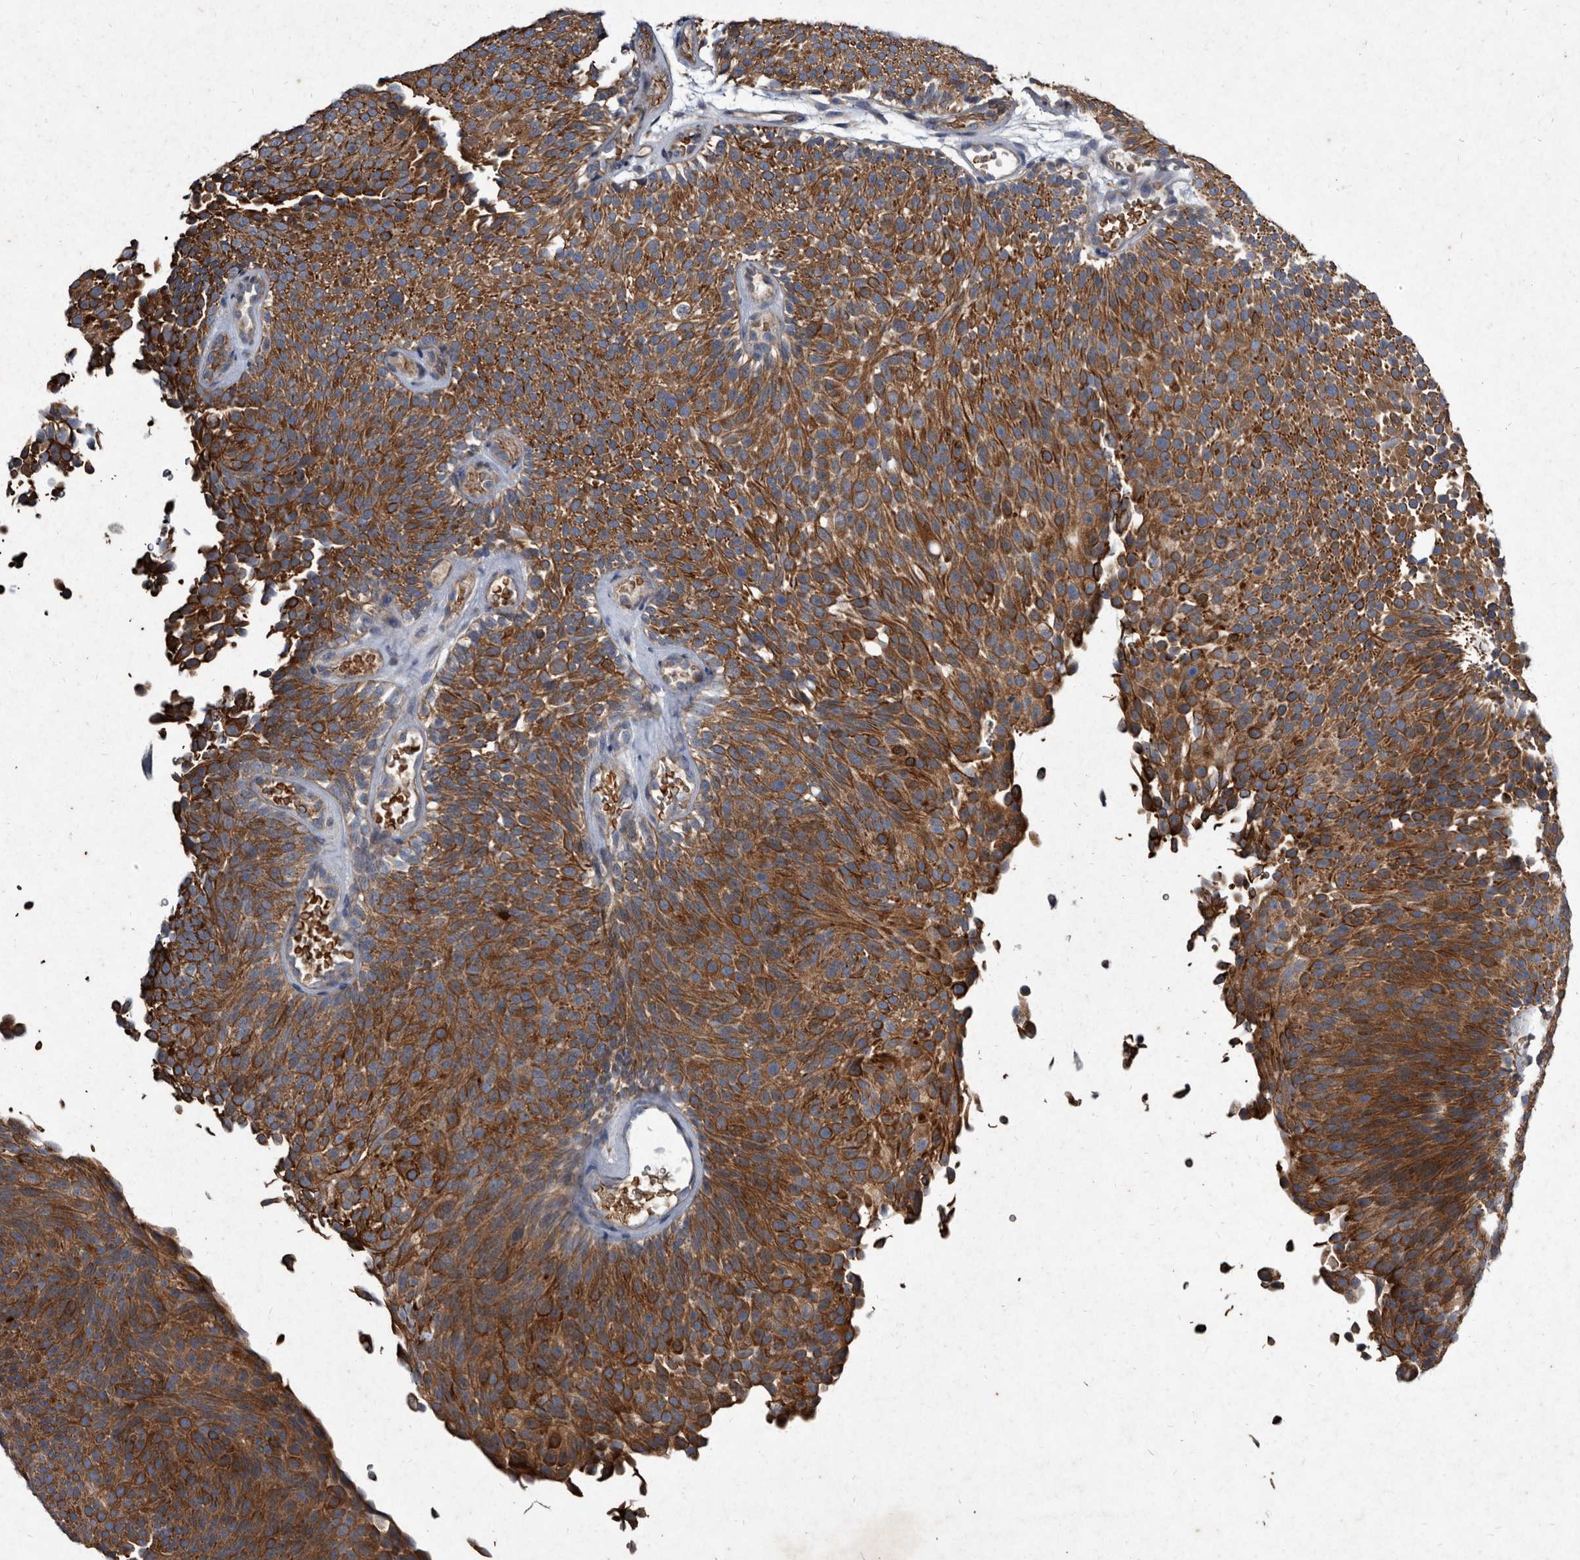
{"staining": {"intensity": "strong", "quantity": ">75%", "location": "cytoplasmic/membranous"}, "tissue": "urothelial cancer", "cell_type": "Tumor cells", "image_type": "cancer", "snomed": [{"axis": "morphology", "description": "Urothelial carcinoma, Low grade"}, {"axis": "topography", "description": "Urinary bladder"}], "caption": "Human urothelial cancer stained with a protein marker exhibits strong staining in tumor cells.", "gene": "YPEL3", "patient": {"sex": "male", "age": 78}}